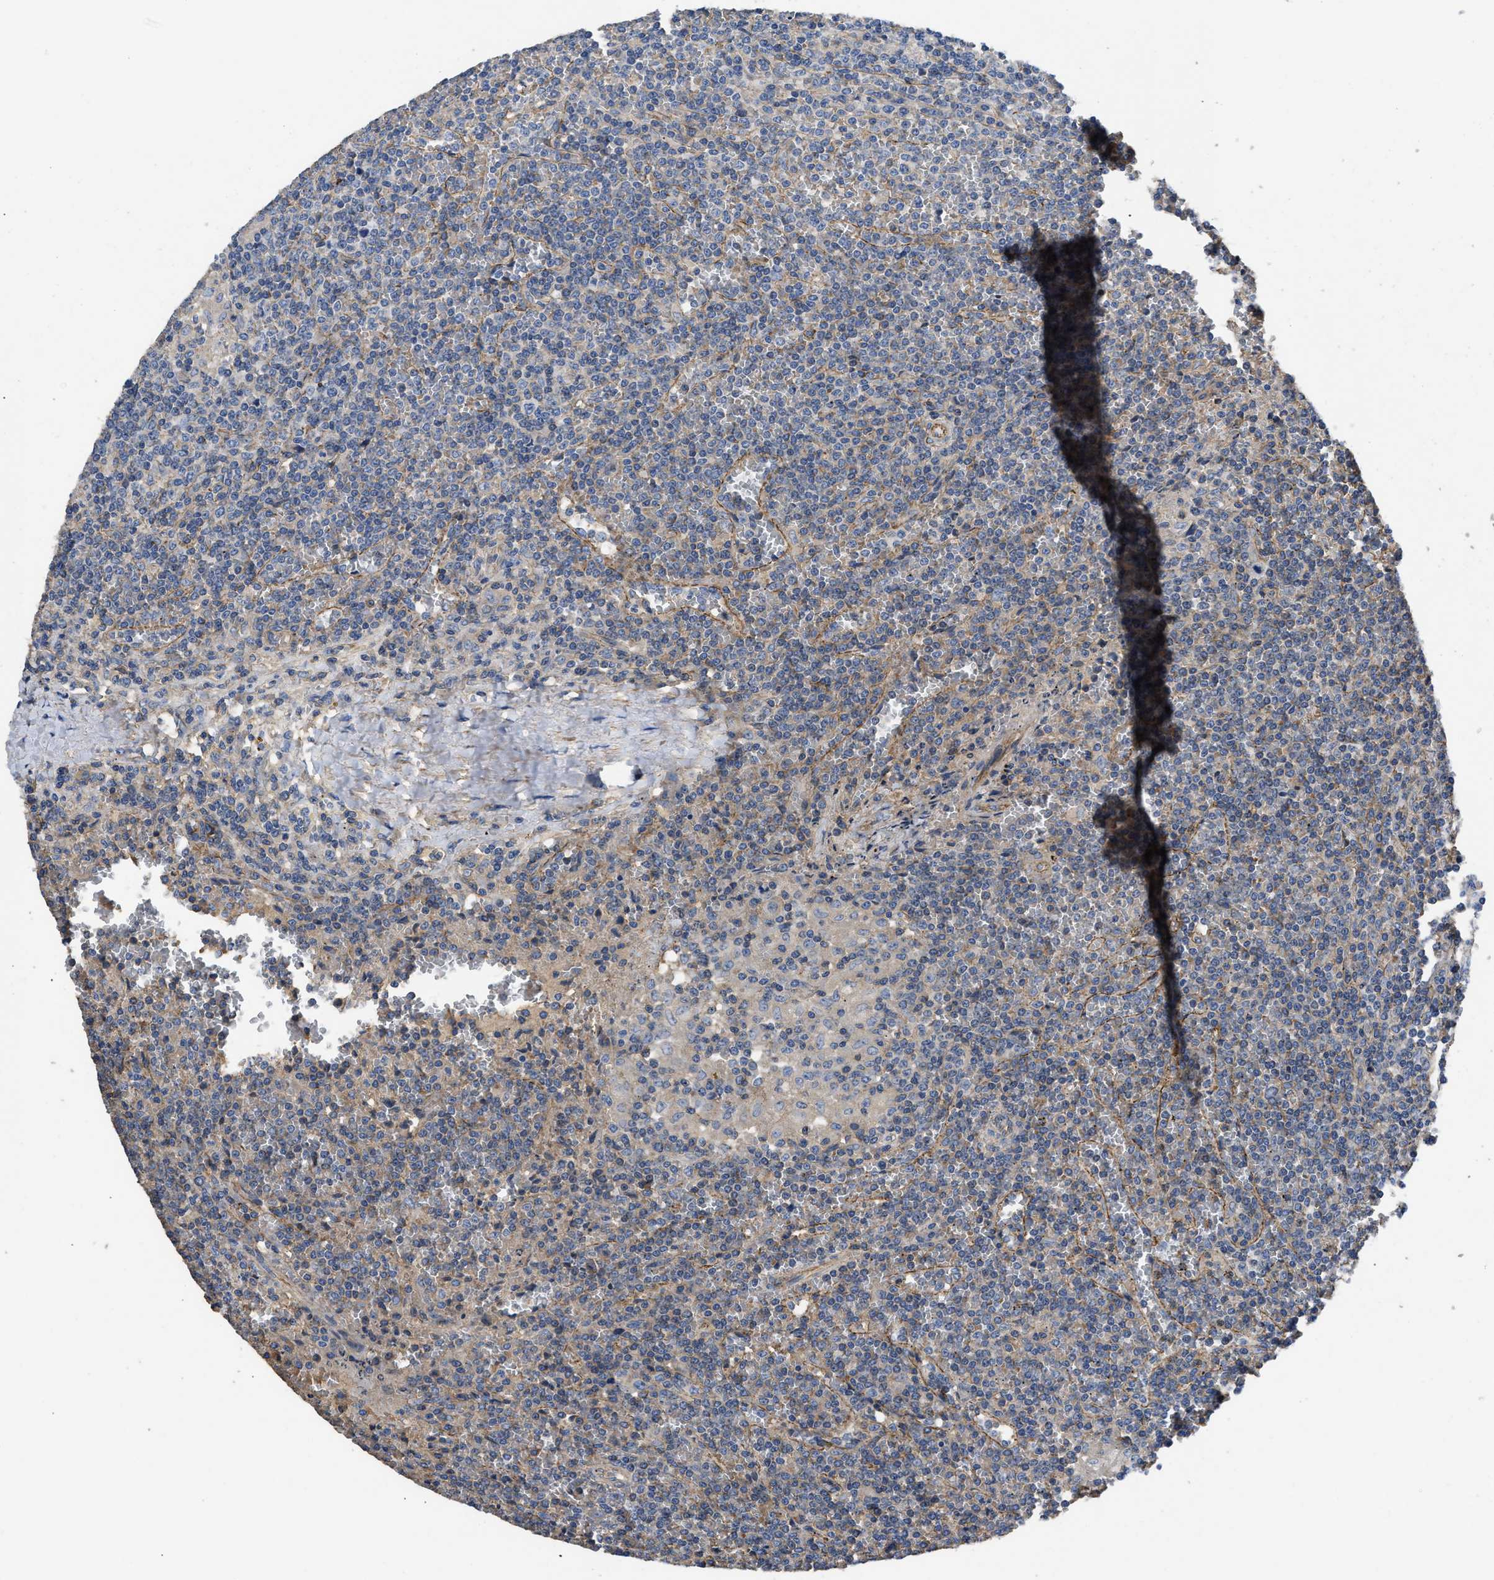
{"staining": {"intensity": "negative", "quantity": "none", "location": "none"}, "tissue": "lymphoma", "cell_type": "Tumor cells", "image_type": "cancer", "snomed": [{"axis": "morphology", "description": "Malignant lymphoma, non-Hodgkin's type, Low grade"}, {"axis": "topography", "description": "Spleen"}], "caption": "High power microscopy photomicrograph of an IHC micrograph of lymphoma, revealing no significant staining in tumor cells.", "gene": "USP4", "patient": {"sex": "female", "age": 19}}